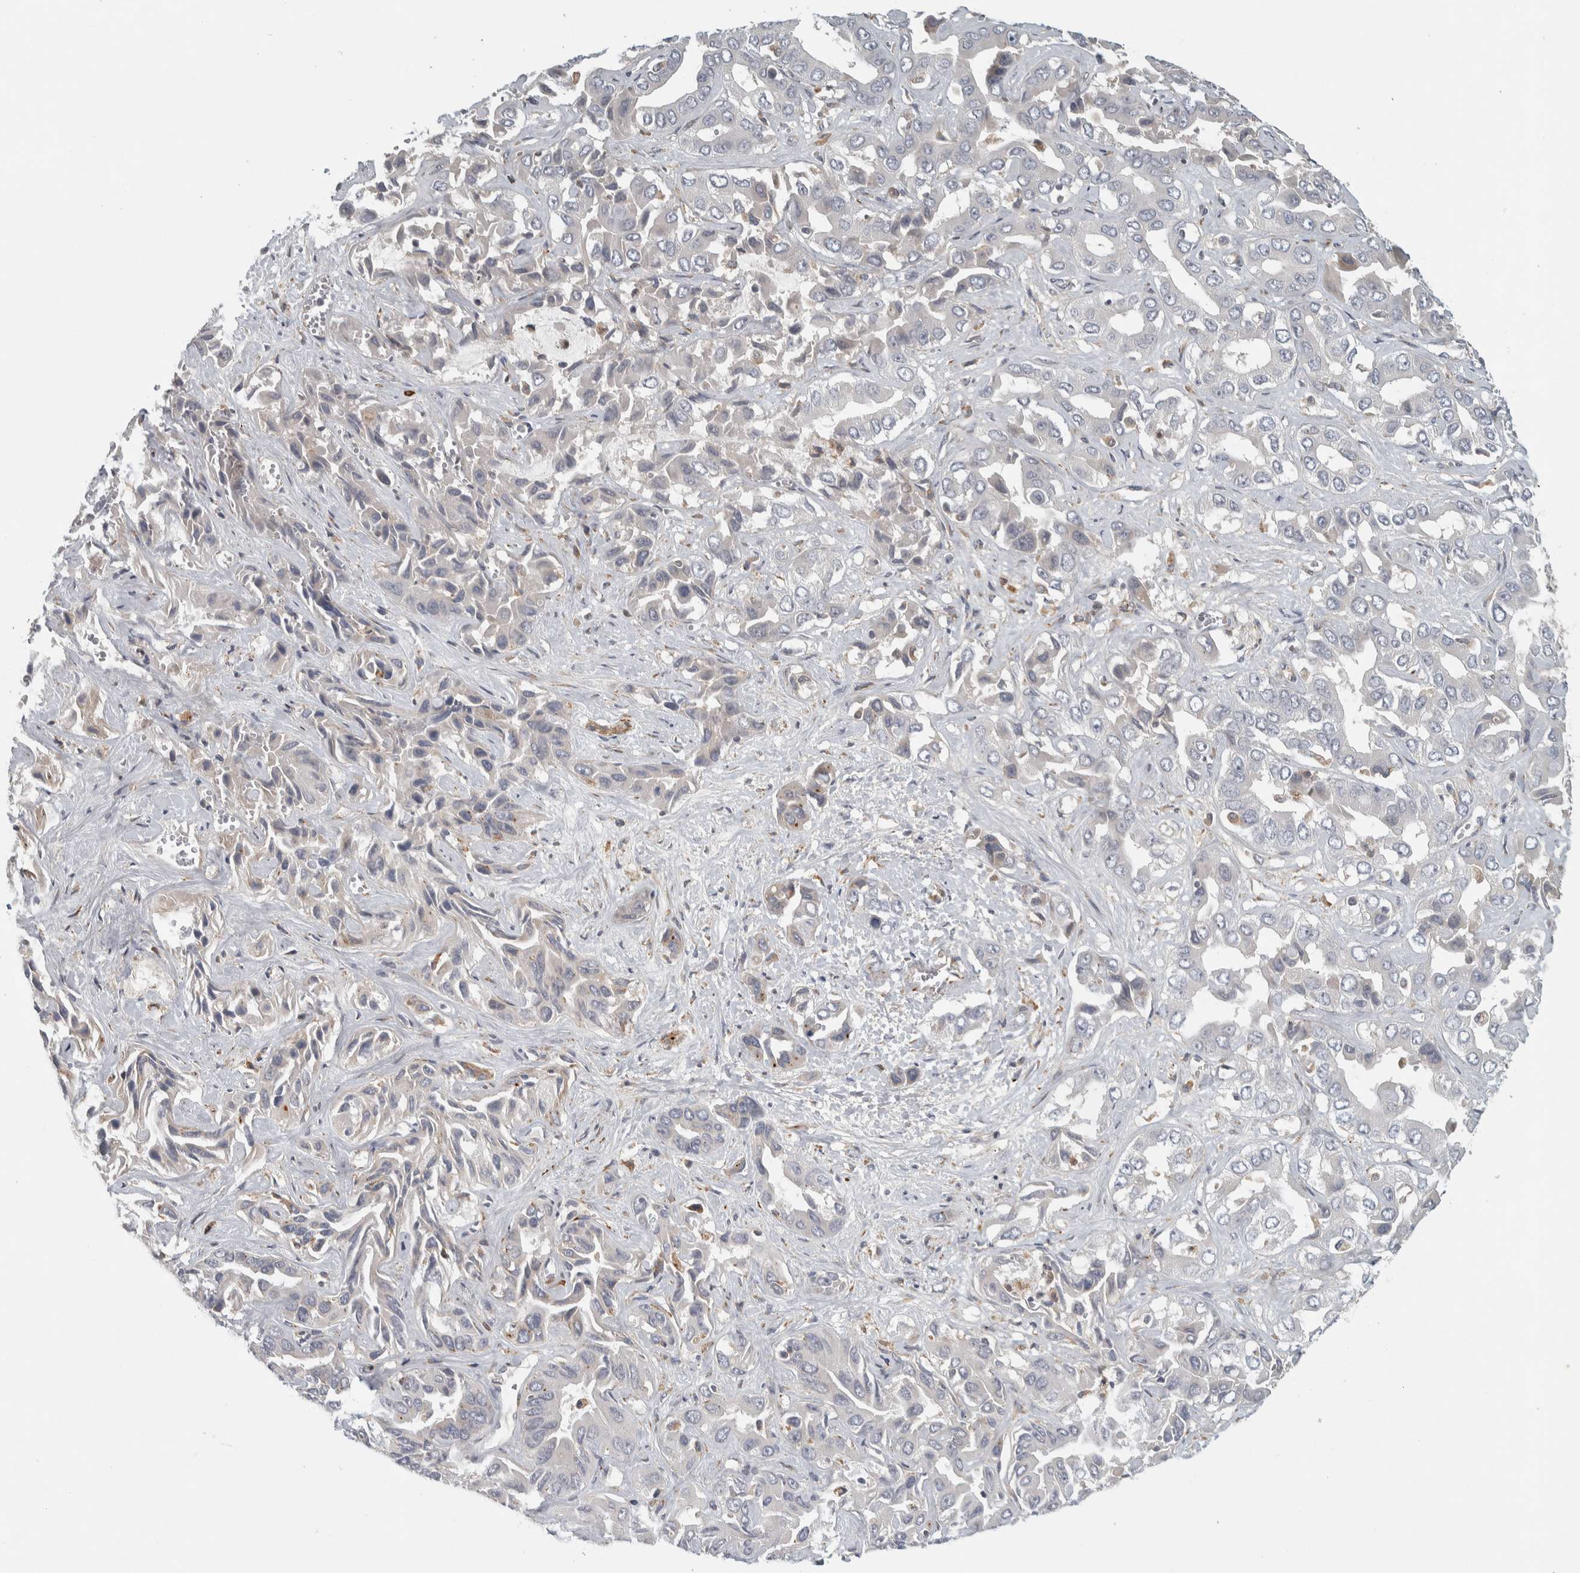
{"staining": {"intensity": "negative", "quantity": "none", "location": "none"}, "tissue": "liver cancer", "cell_type": "Tumor cells", "image_type": "cancer", "snomed": [{"axis": "morphology", "description": "Cholangiocarcinoma"}, {"axis": "topography", "description": "Liver"}], "caption": "Immunohistochemistry (IHC) micrograph of liver cholangiocarcinoma stained for a protein (brown), which demonstrates no positivity in tumor cells.", "gene": "ADPRM", "patient": {"sex": "female", "age": 52}}